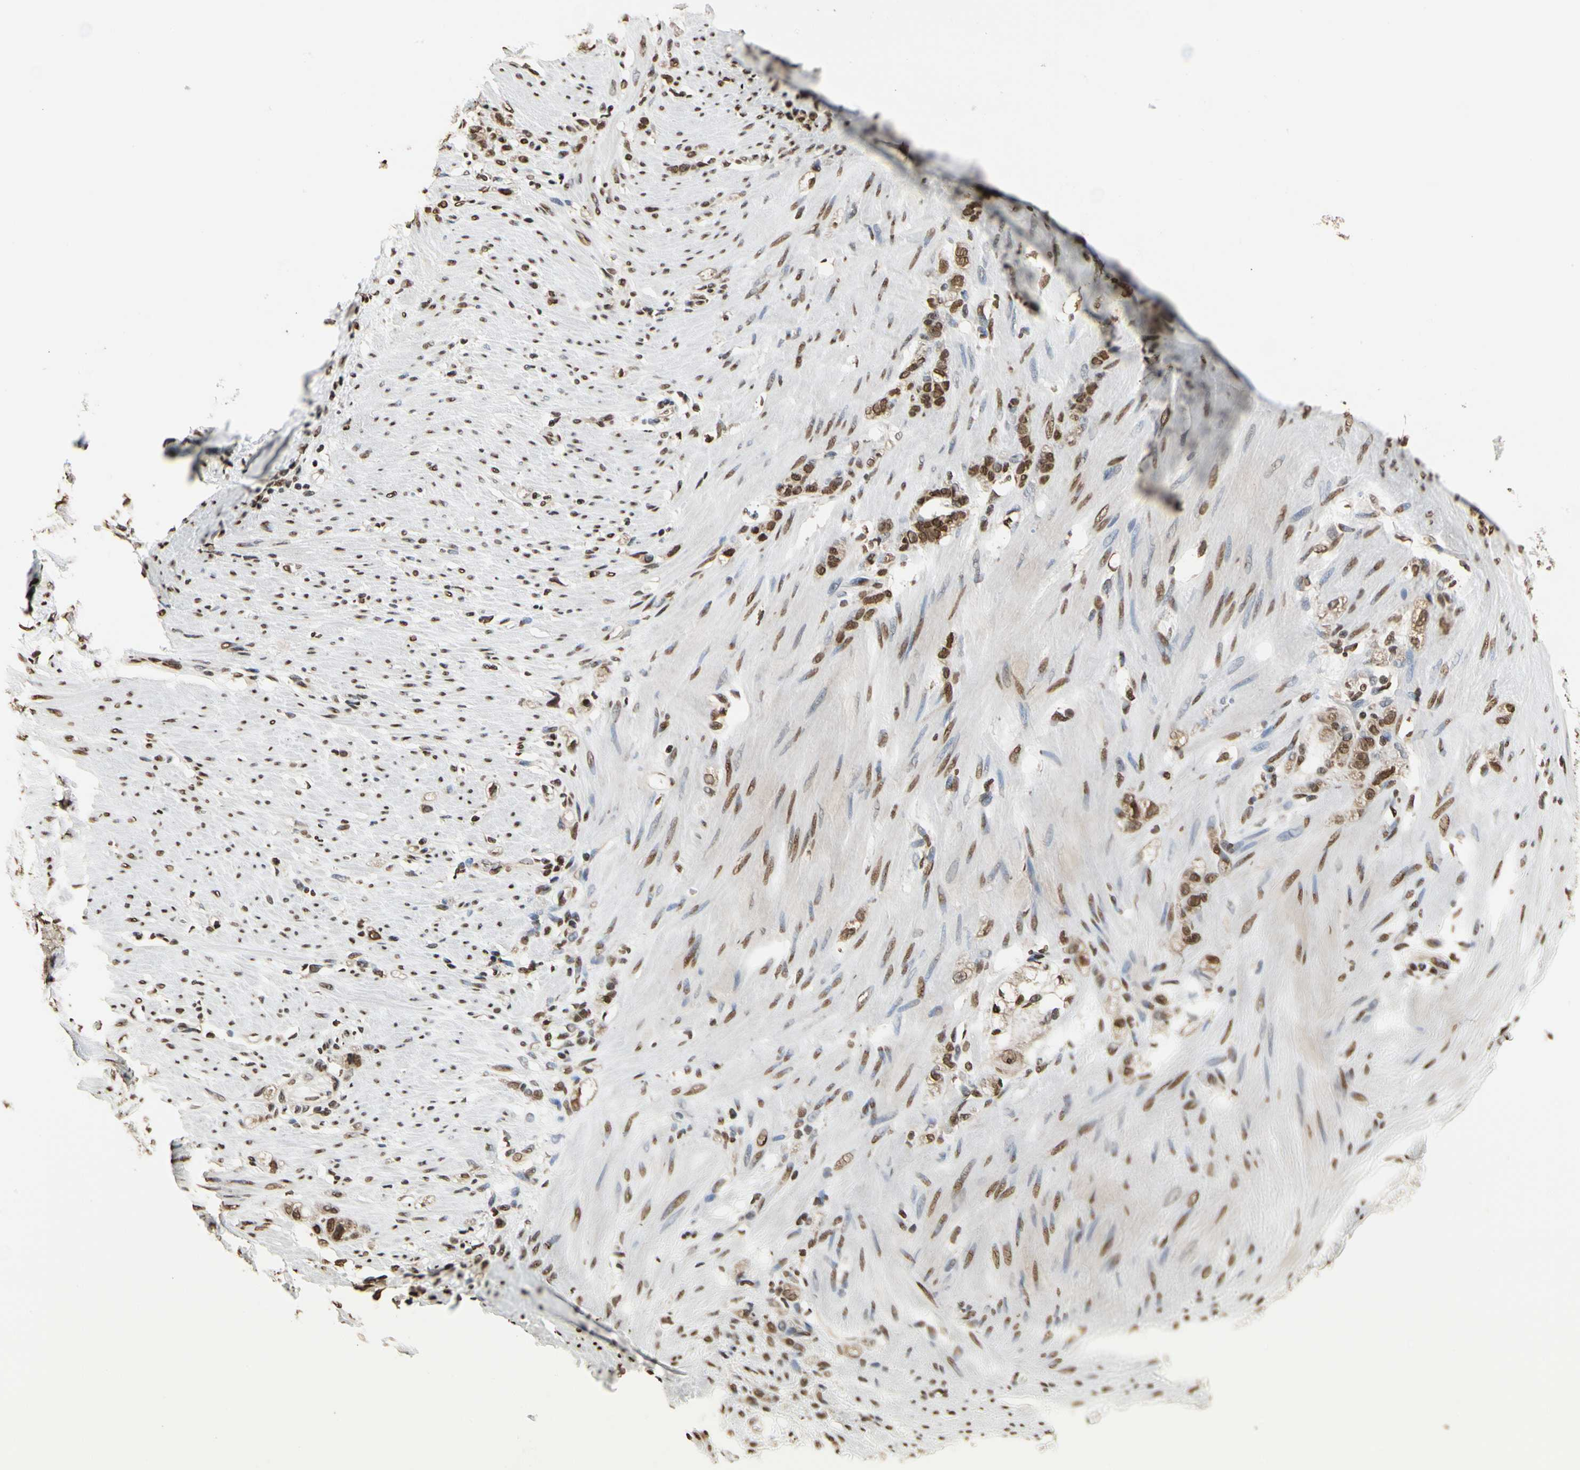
{"staining": {"intensity": "moderate", "quantity": ">75%", "location": "nuclear"}, "tissue": "stomach cancer", "cell_type": "Tumor cells", "image_type": "cancer", "snomed": [{"axis": "morphology", "description": "Adenocarcinoma, NOS"}, {"axis": "topography", "description": "Stomach"}], "caption": "Adenocarcinoma (stomach) stained for a protein reveals moderate nuclear positivity in tumor cells. (DAB = brown stain, brightfield microscopy at high magnification).", "gene": "HNRNPK", "patient": {"sex": "male", "age": 82}}